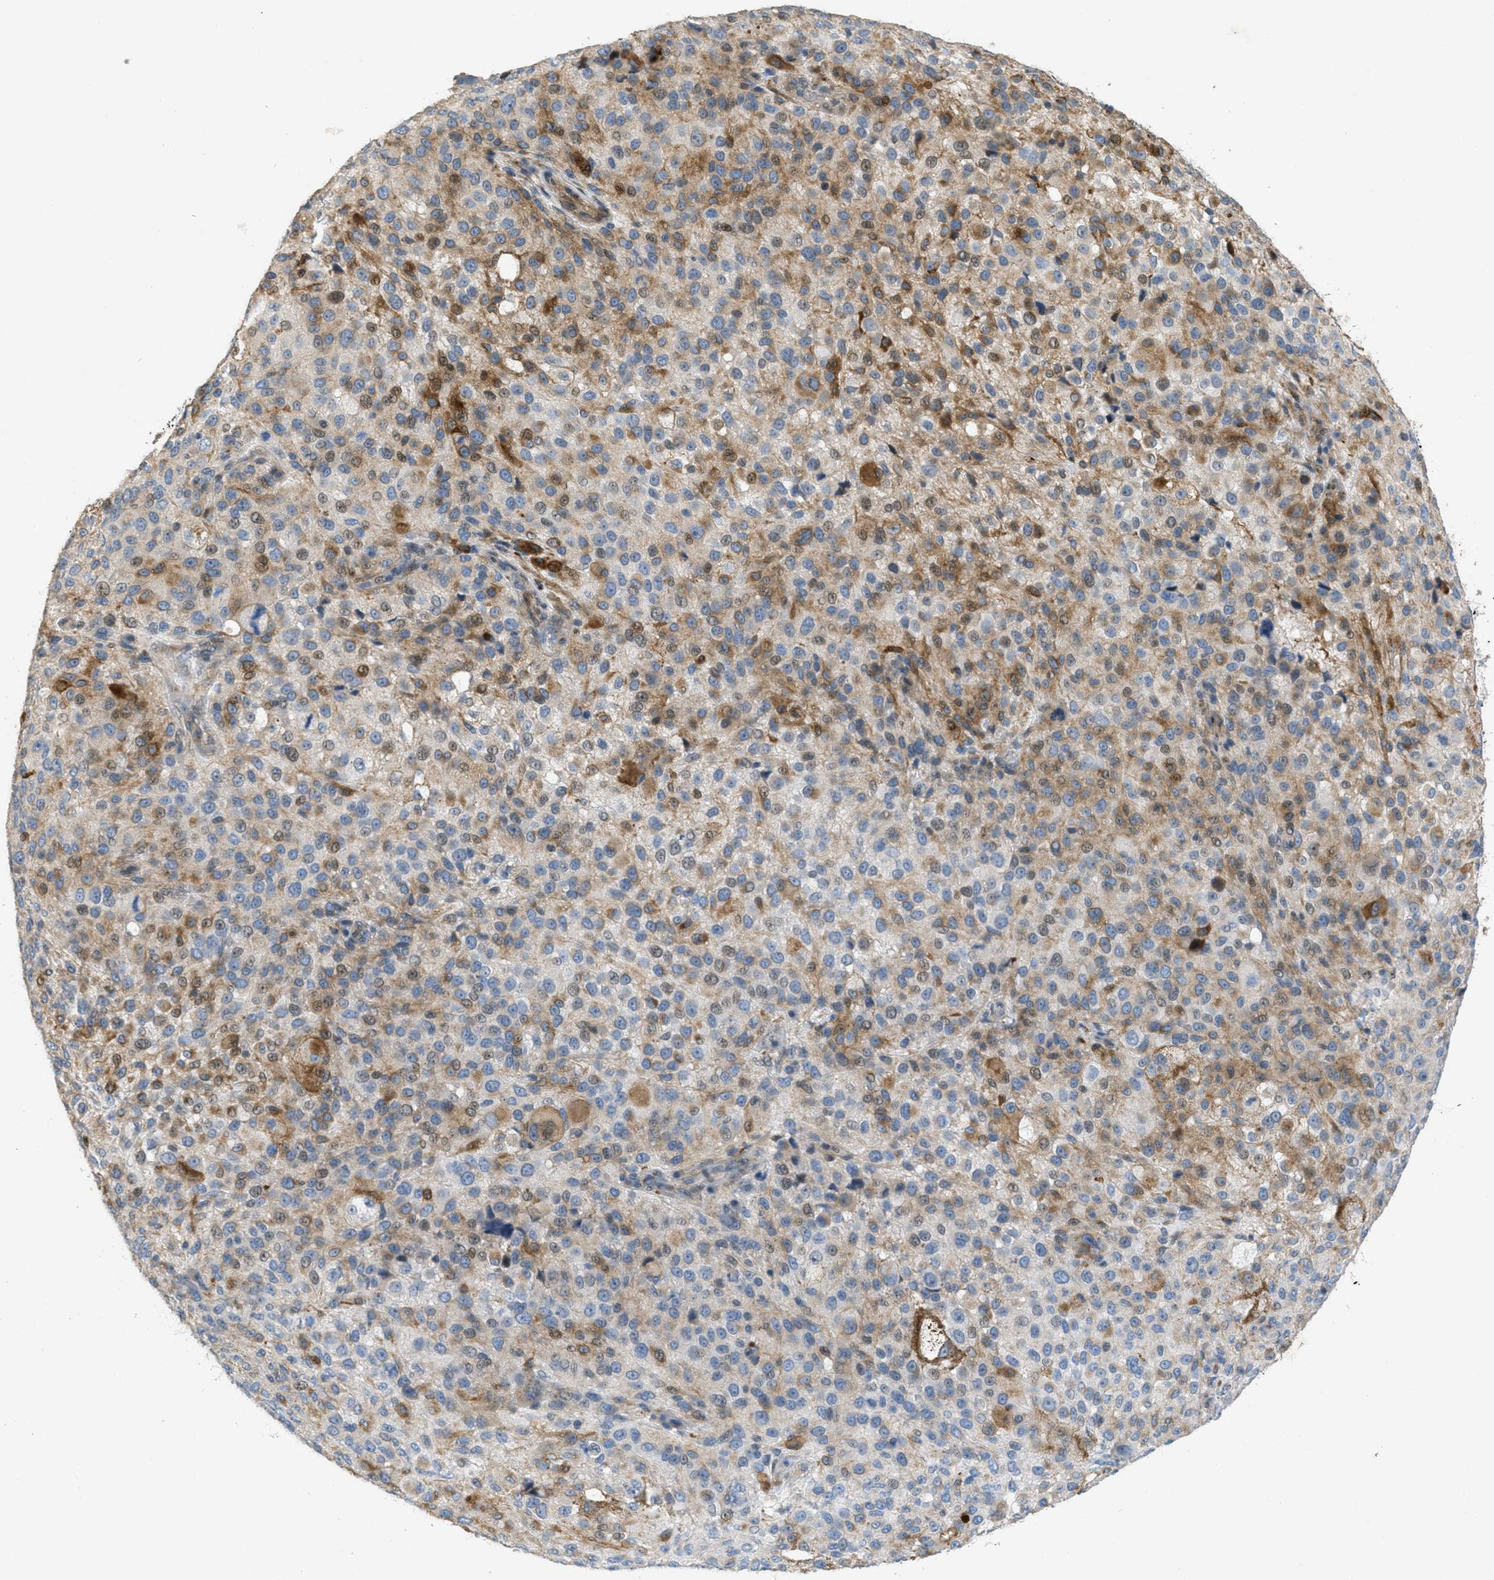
{"staining": {"intensity": "moderate", "quantity": "<25%", "location": "cytoplasmic/membranous,nuclear"}, "tissue": "melanoma", "cell_type": "Tumor cells", "image_type": "cancer", "snomed": [{"axis": "morphology", "description": "Necrosis, NOS"}, {"axis": "morphology", "description": "Malignant melanoma, NOS"}, {"axis": "topography", "description": "Skin"}], "caption": "Approximately <25% of tumor cells in human melanoma display moderate cytoplasmic/membranous and nuclear protein positivity as visualized by brown immunohistochemical staining.", "gene": "ADCY5", "patient": {"sex": "female", "age": 87}}